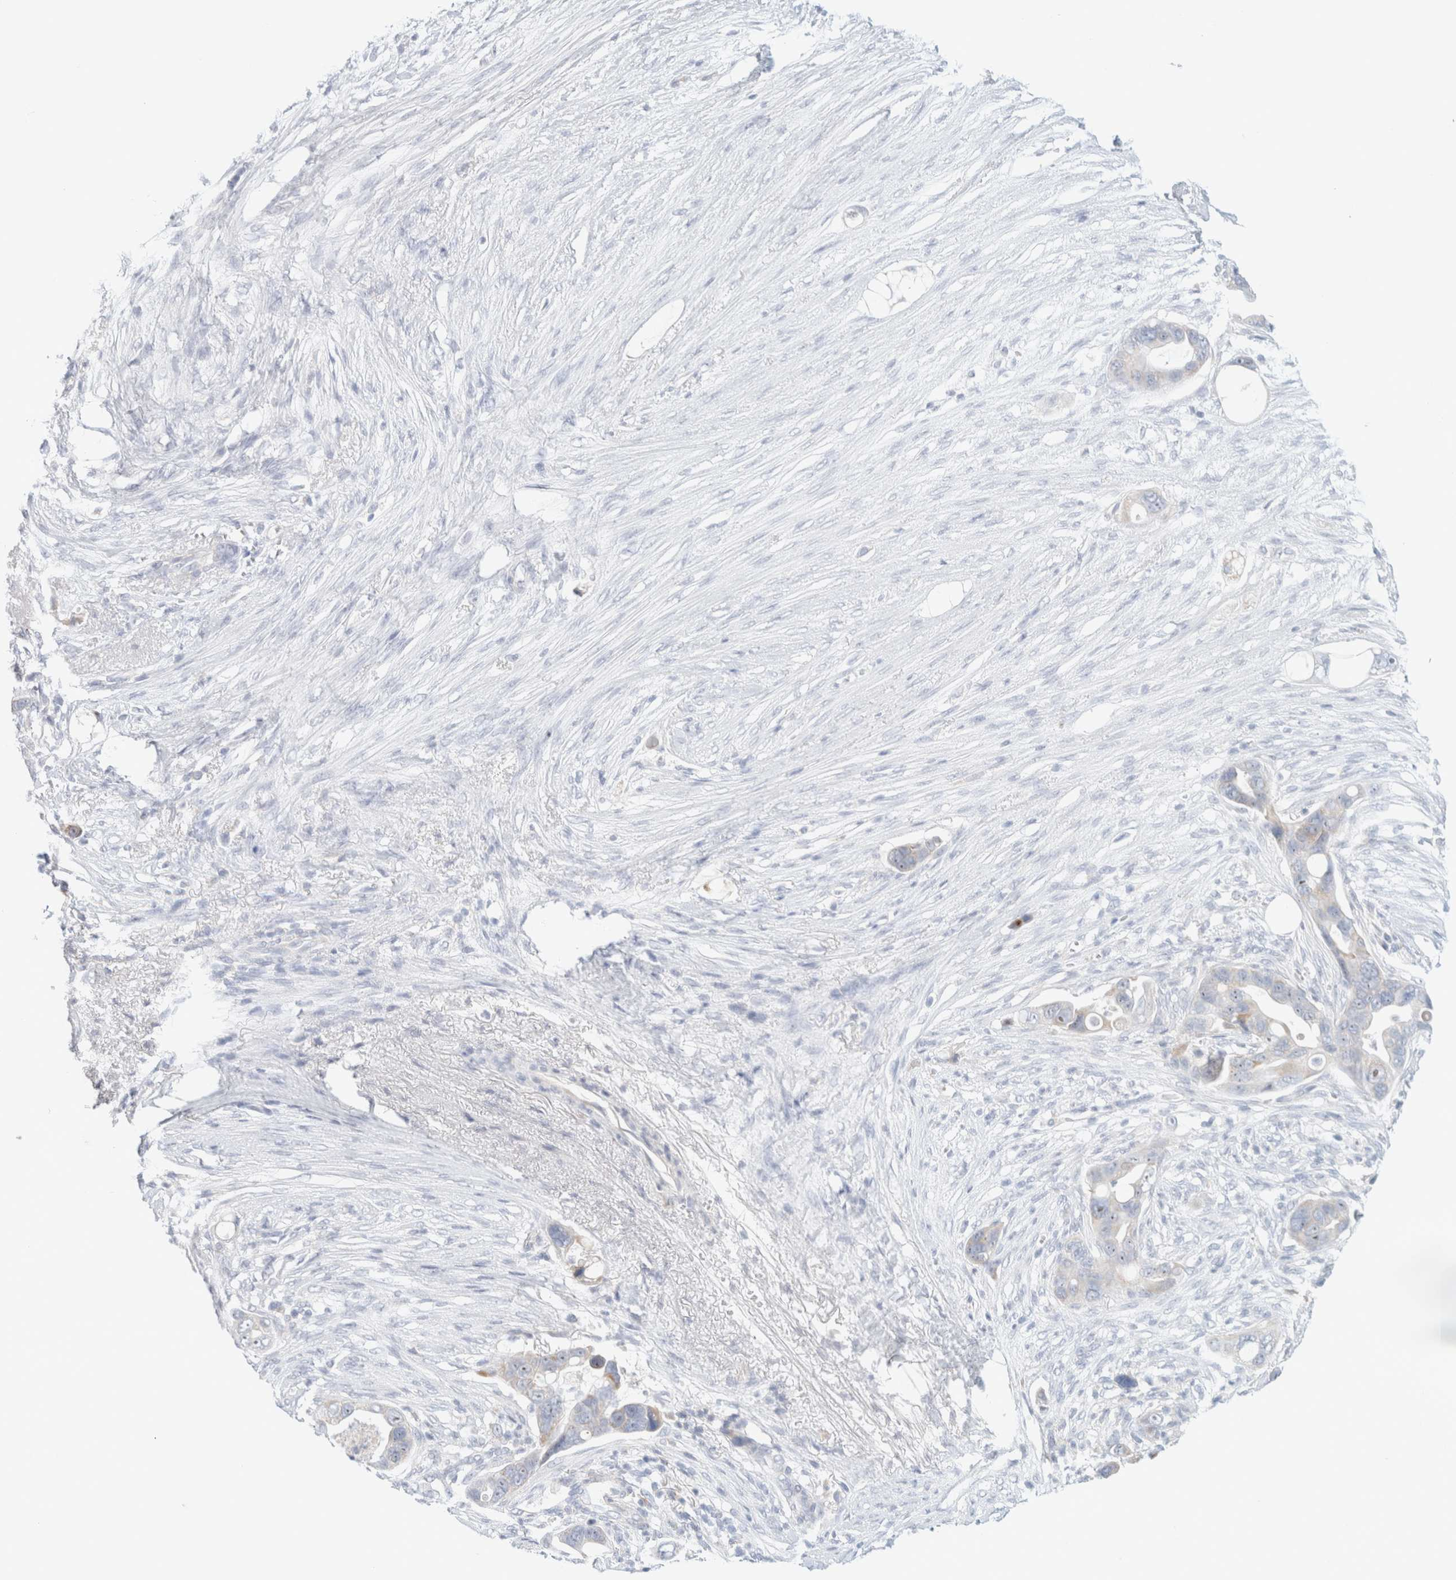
{"staining": {"intensity": "weak", "quantity": "25%-75%", "location": "cytoplasmic/membranous,nuclear"}, "tissue": "pancreatic cancer", "cell_type": "Tumor cells", "image_type": "cancer", "snomed": [{"axis": "morphology", "description": "Adenocarcinoma, NOS"}, {"axis": "topography", "description": "Pancreas"}], "caption": "Immunohistochemistry (IHC) micrograph of neoplastic tissue: human pancreatic cancer (adenocarcinoma) stained using immunohistochemistry (IHC) reveals low levels of weak protein expression localized specifically in the cytoplasmic/membranous and nuclear of tumor cells, appearing as a cytoplasmic/membranous and nuclear brown color.", "gene": "HEXD", "patient": {"sex": "female", "age": 72}}